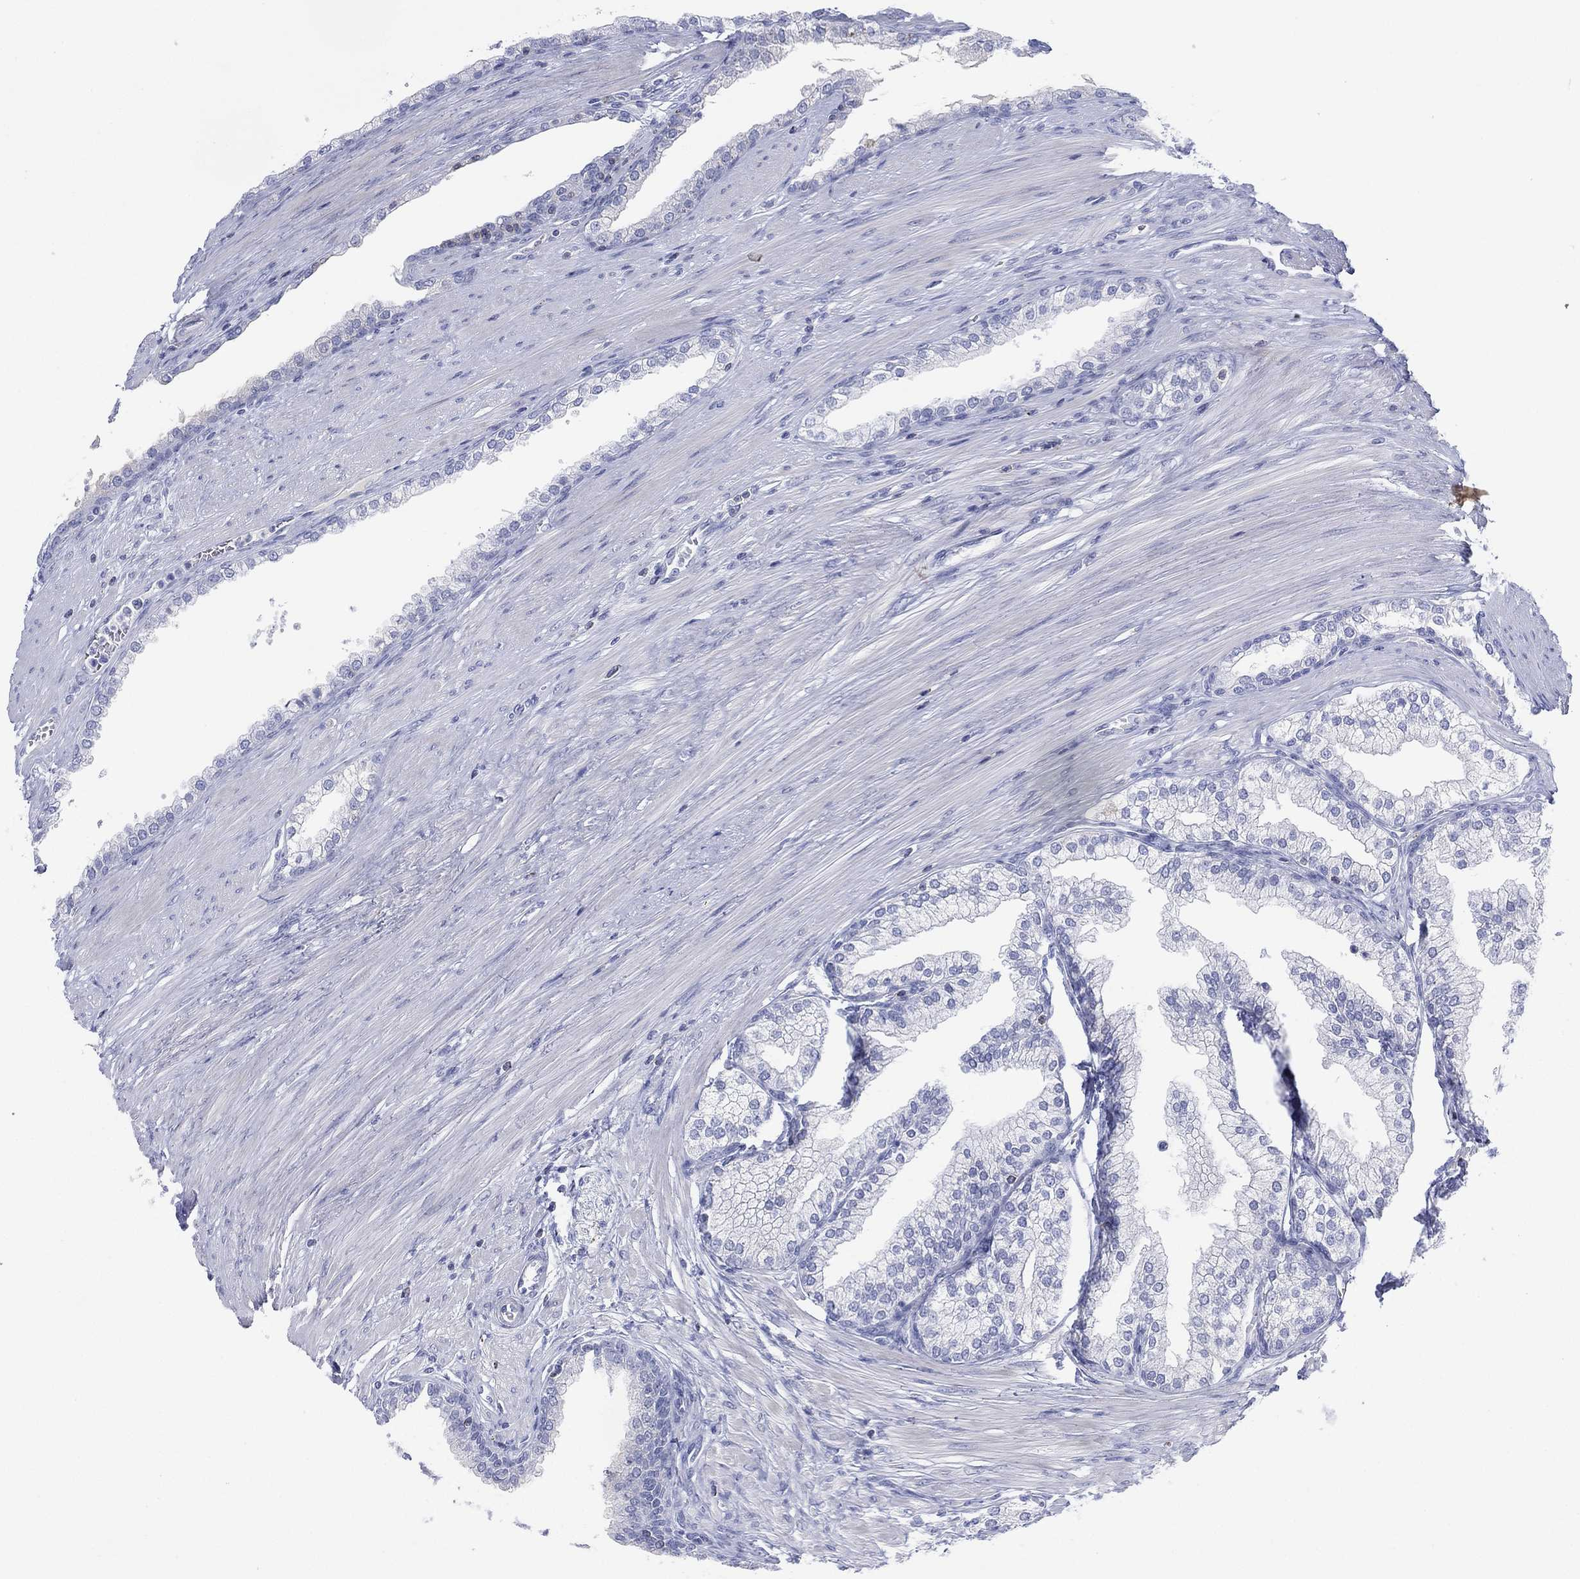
{"staining": {"intensity": "negative", "quantity": "none", "location": "none"}, "tissue": "prostate cancer", "cell_type": "Tumor cells", "image_type": "cancer", "snomed": [{"axis": "morphology", "description": "Adenocarcinoma, NOS"}, {"axis": "topography", "description": "Prostate"}], "caption": "Immunohistochemistry (IHC) histopathology image of neoplastic tissue: human prostate adenocarcinoma stained with DAB reveals no significant protein expression in tumor cells. (DAB (3,3'-diaminobenzidine) immunohistochemistry with hematoxylin counter stain).", "gene": "SEPTIN1", "patient": {"sex": "male", "age": 67}}